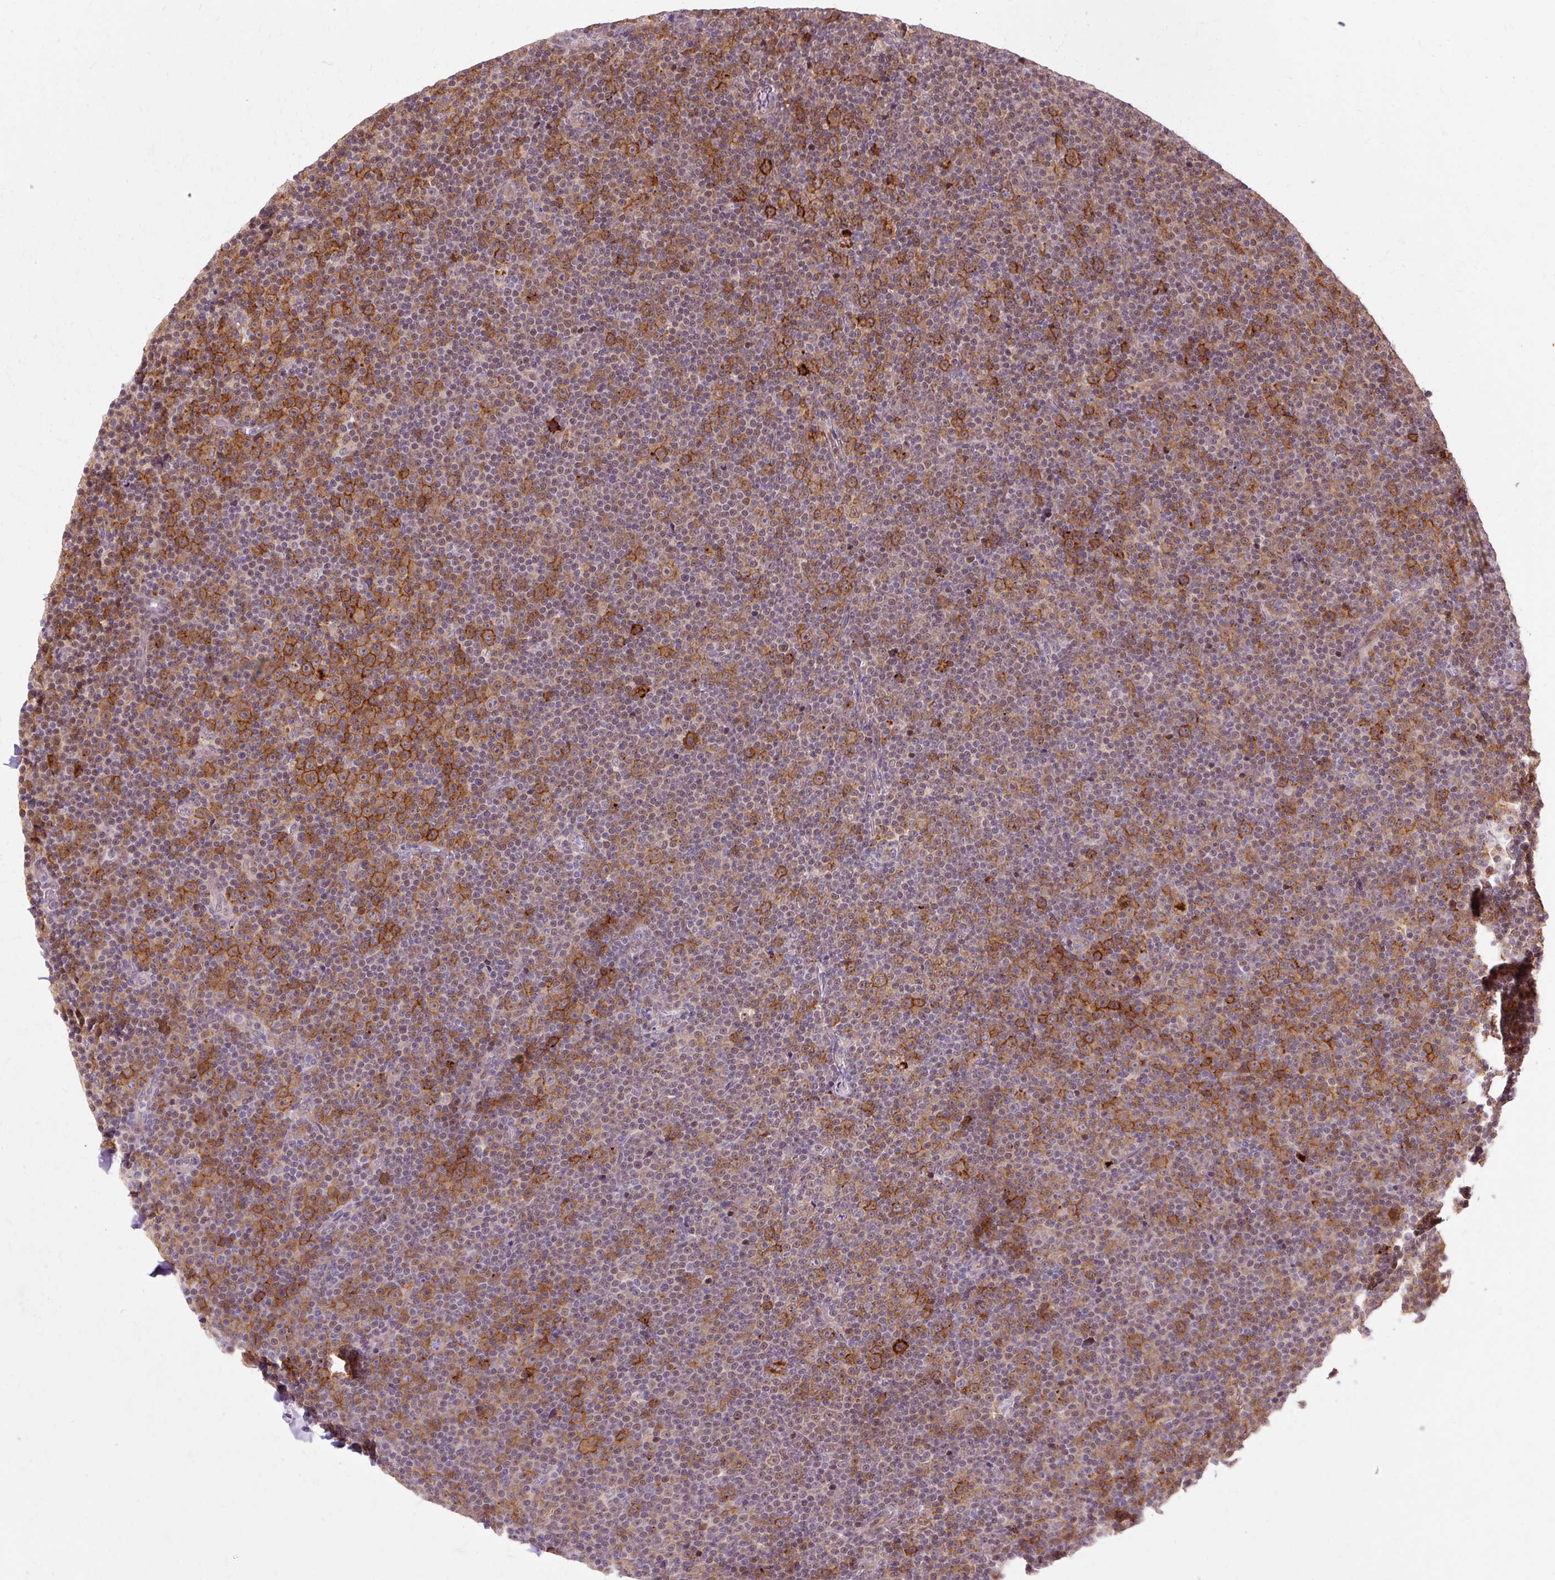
{"staining": {"intensity": "moderate", "quantity": "25%-75%", "location": "cytoplasmic/membranous"}, "tissue": "lymphoma", "cell_type": "Tumor cells", "image_type": "cancer", "snomed": [{"axis": "morphology", "description": "Malignant lymphoma, non-Hodgkin's type, Low grade"}, {"axis": "topography", "description": "Lymph node"}], "caption": "This is a photomicrograph of immunohistochemistry staining of lymphoma, which shows moderate positivity in the cytoplasmic/membranous of tumor cells.", "gene": "GEMIN2", "patient": {"sex": "female", "age": 67}}